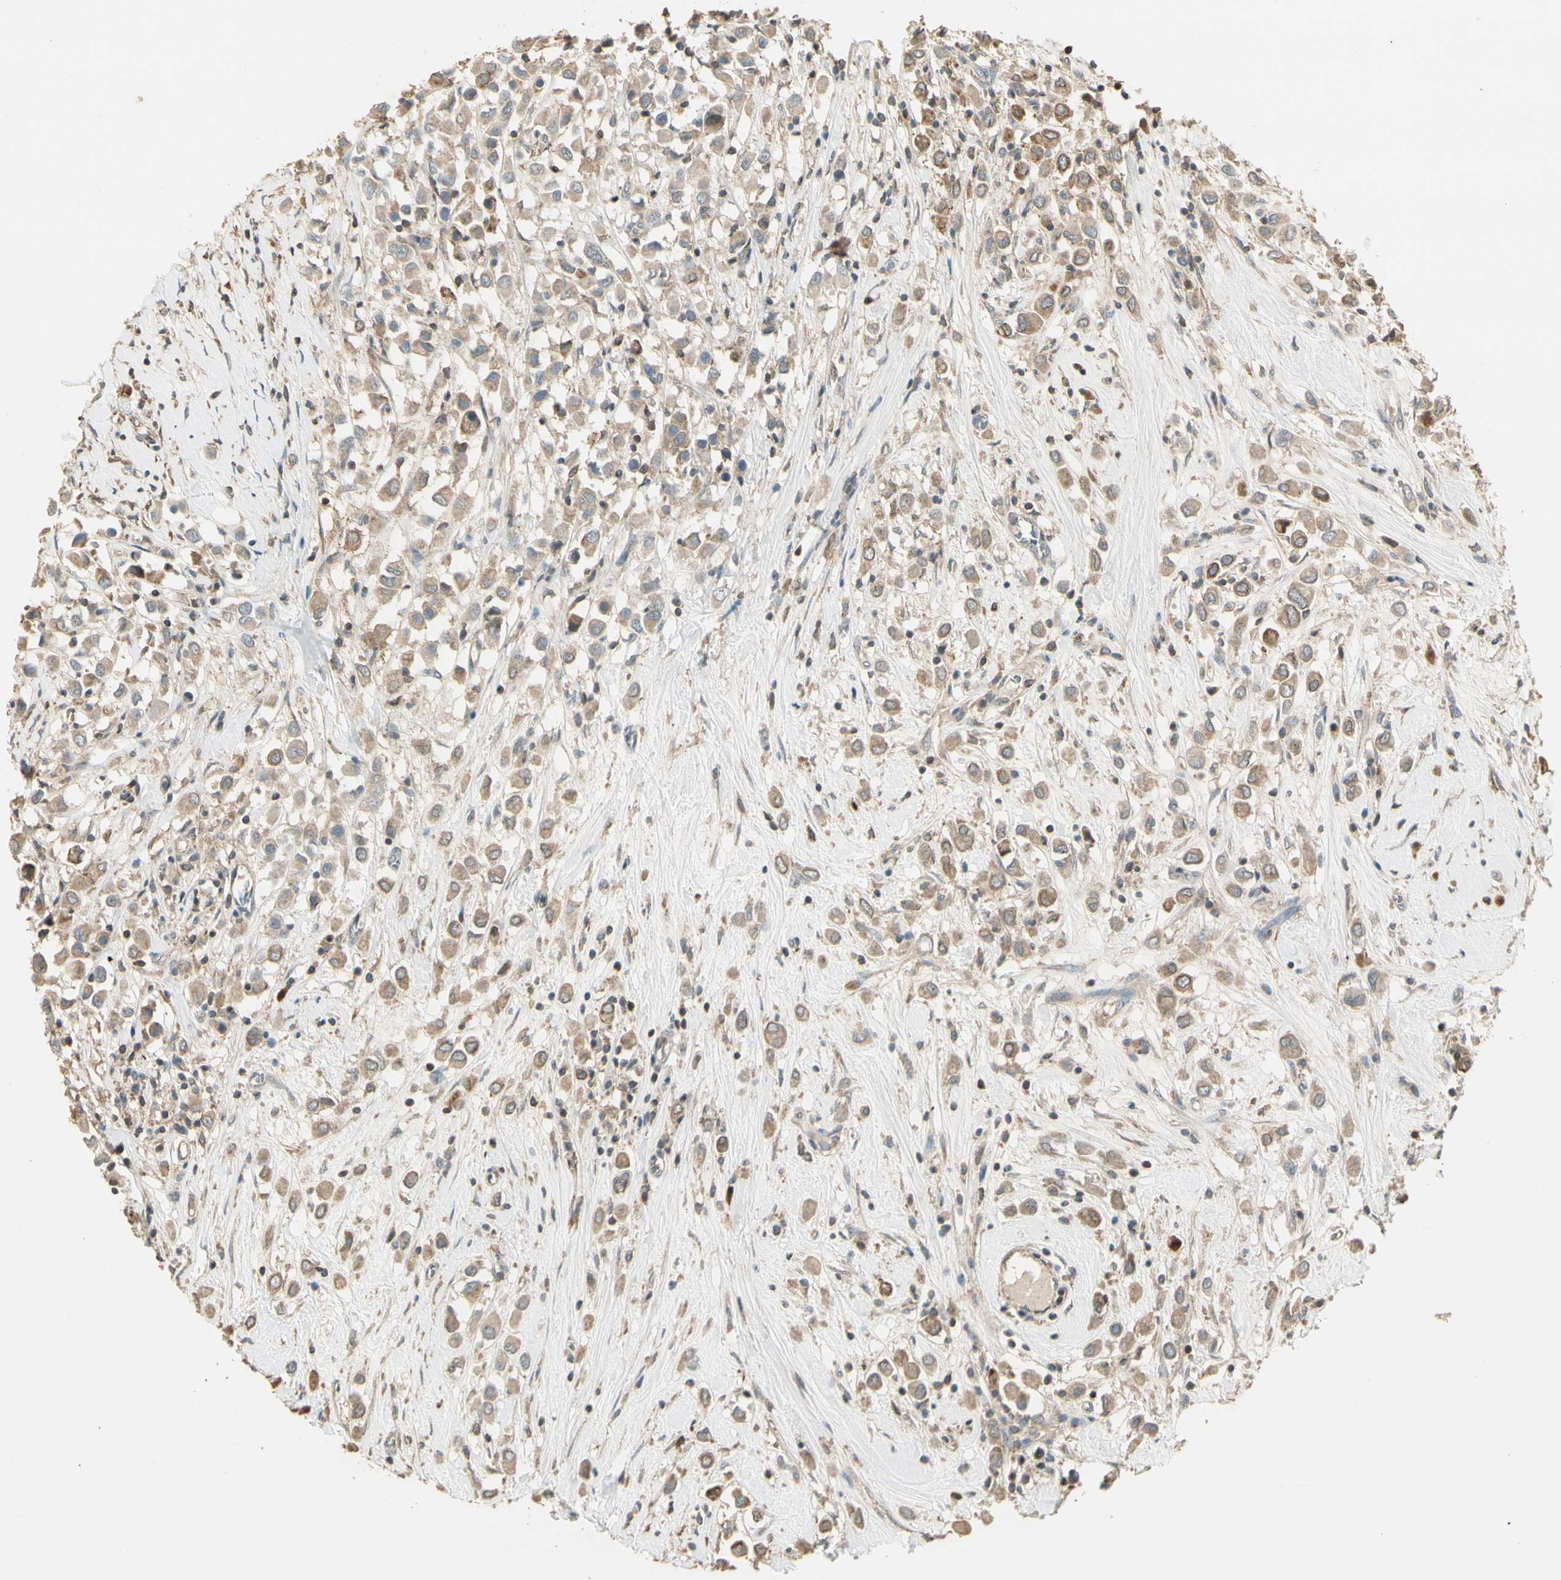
{"staining": {"intensity": "weak", "quantity": ">75%", "location": "cytoplasmic/membranous"}, "tissue": "breast cancer", "cell_type": "Tumor cells", "image_type": "cancer", "snomed": [{"axis": "morphology", "description": "Duct carcinoma"}, {"axis": "topography", "description": "Breast"}], "caption": "Protein expression analysis of human intraductal carcinoma (breast) reveals weak cytoplasmic/membranous staining in approximately >75% of tumor cells.", "gene": "PLXNA1", "patient": {"sex": "female", "age": 61}}